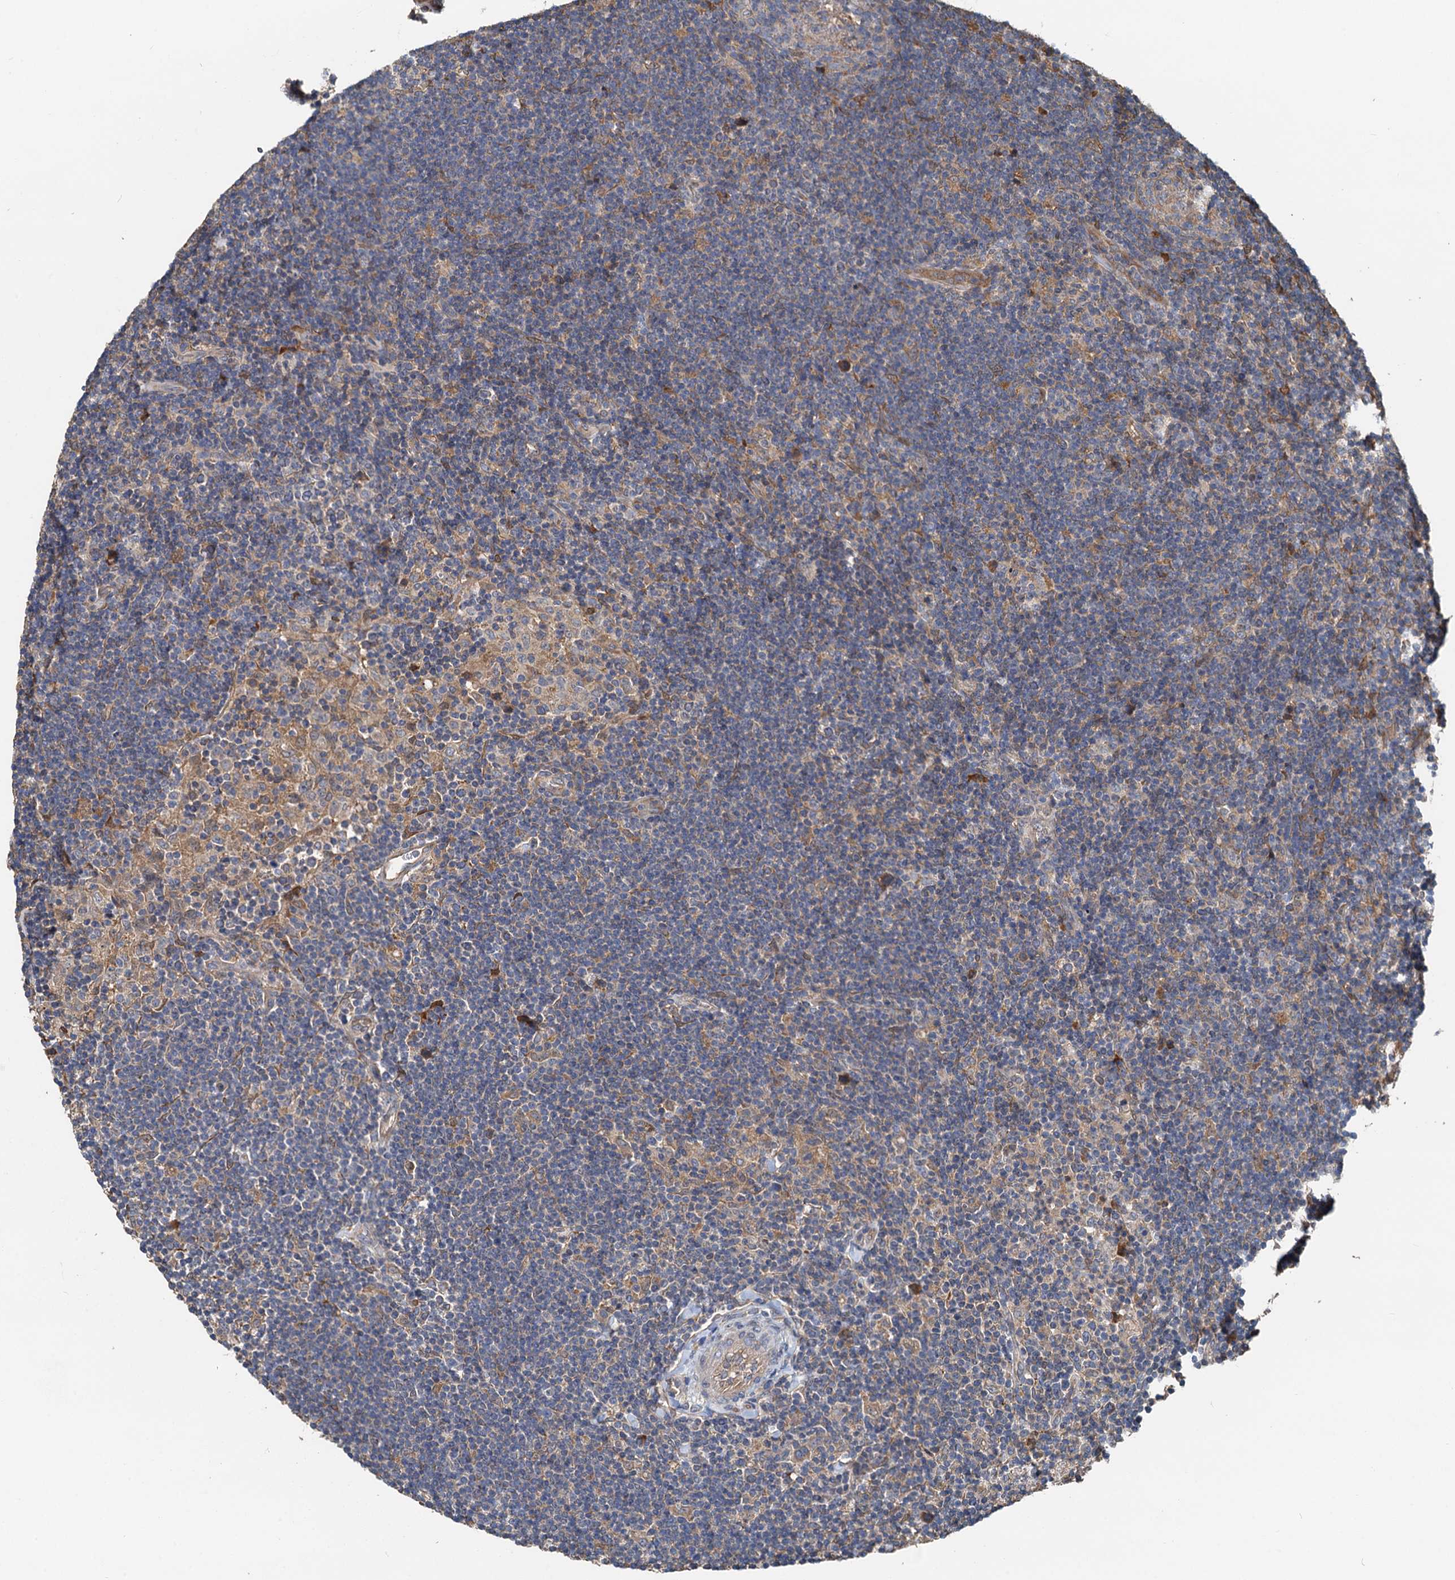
{"staining": {"intensity": "weak", "quantity": "<25%", "location": "cytoplasmic/membranous"}, "tissue": "lymphoma", "cell_type": "Tumor cells", "image_type": "cancer", "snomed": [{"axis": "morphology", "description": "Hodgkin's disease, NOS"}, {"axis": "topography", "description": "Lymph node"}], "caption": "Immunohistochemistry (IHC) micrograph of neoplastic tissue: Hodgkin's disease stained with DAB shows no significant protein expression in tumor cells.", "gene": "HYI", "patient": {"sex": "female", "age": 57}}